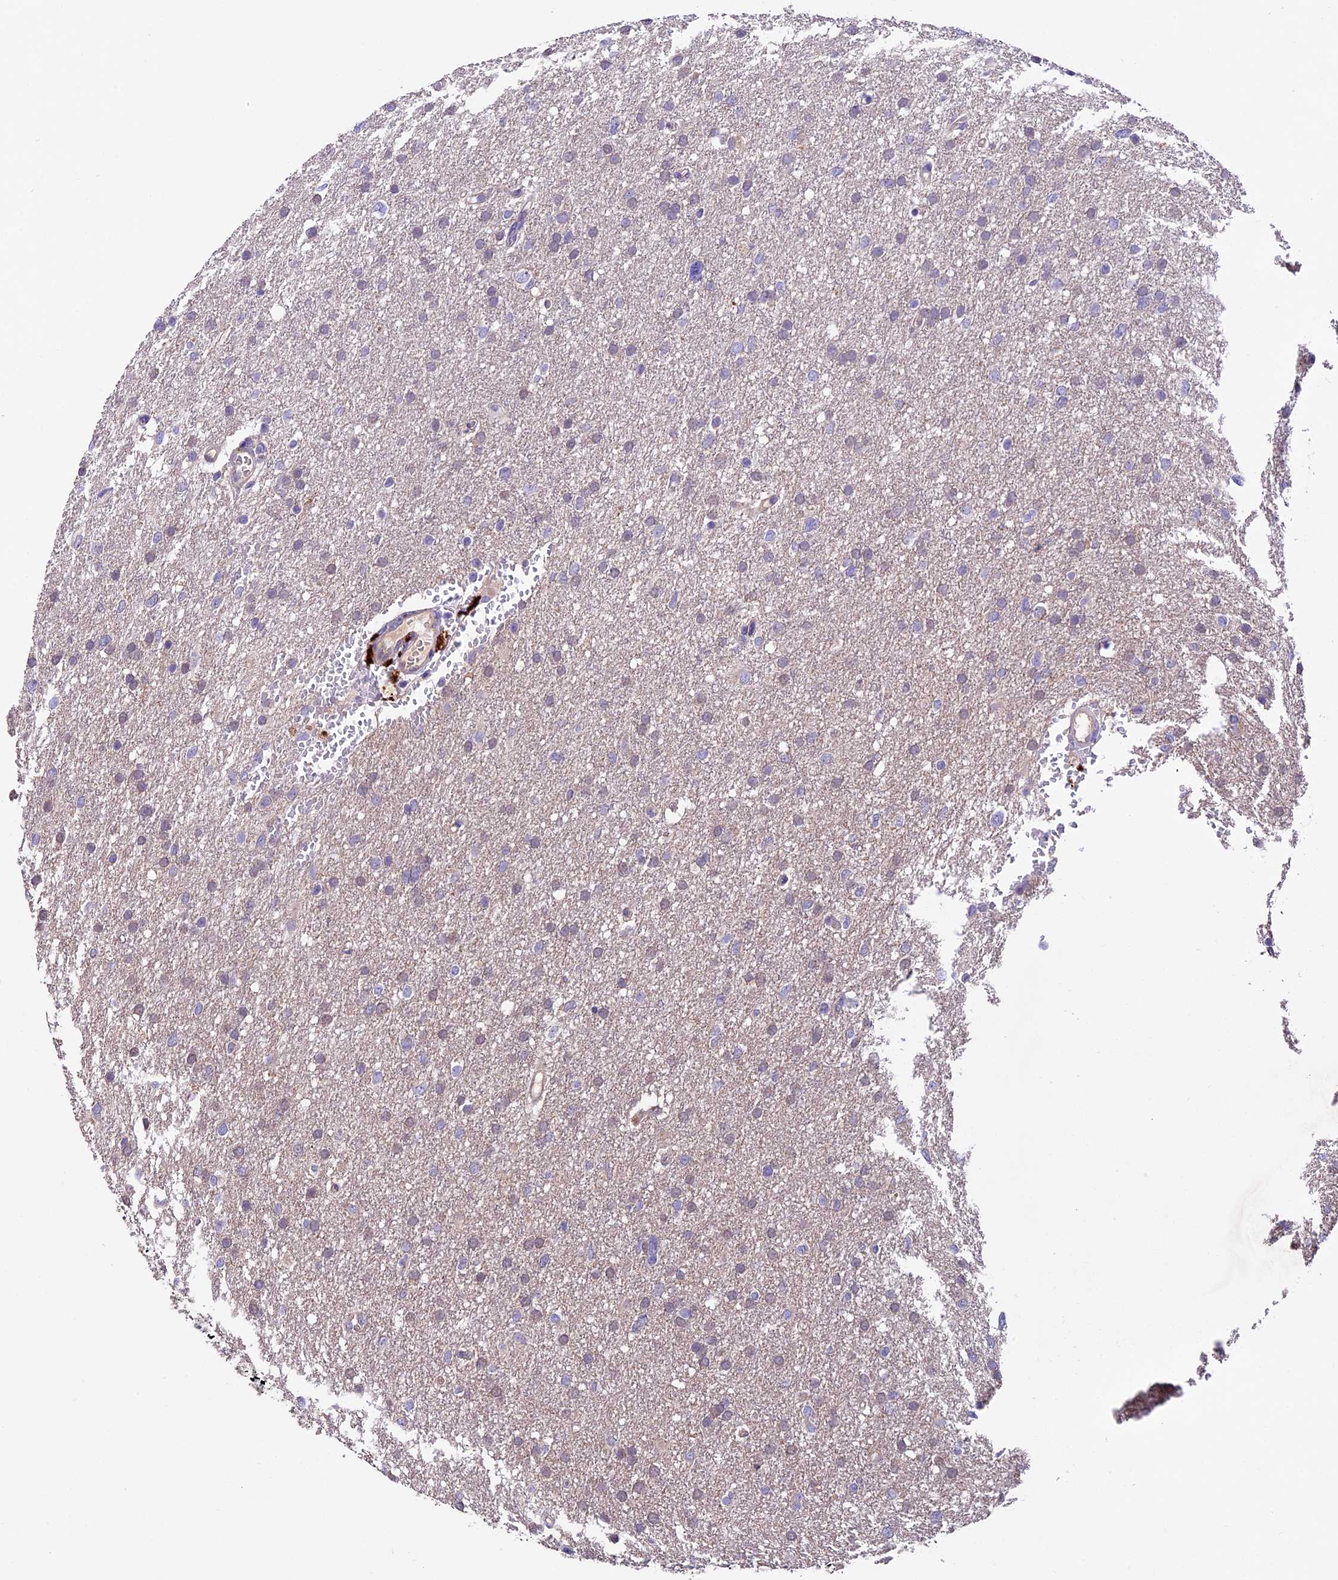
{"staining": {"intensity": "negative", "quantity": "none", "location": "none"}, "tissue": "glioma", "cell_type": "Tumor cells", "image_type": "cancer", "snomed": [{"axis": "morphology", "description": "Glioma, malignant, High grade"}, {"axis": "topography", "description": "Cerebral cortex"}], "caption": "Histopathology image shows no protein staining in tumor cells of glioma tissue.", "gene": "SBNO2", "patient": {"sex": "female", "age": 36}}